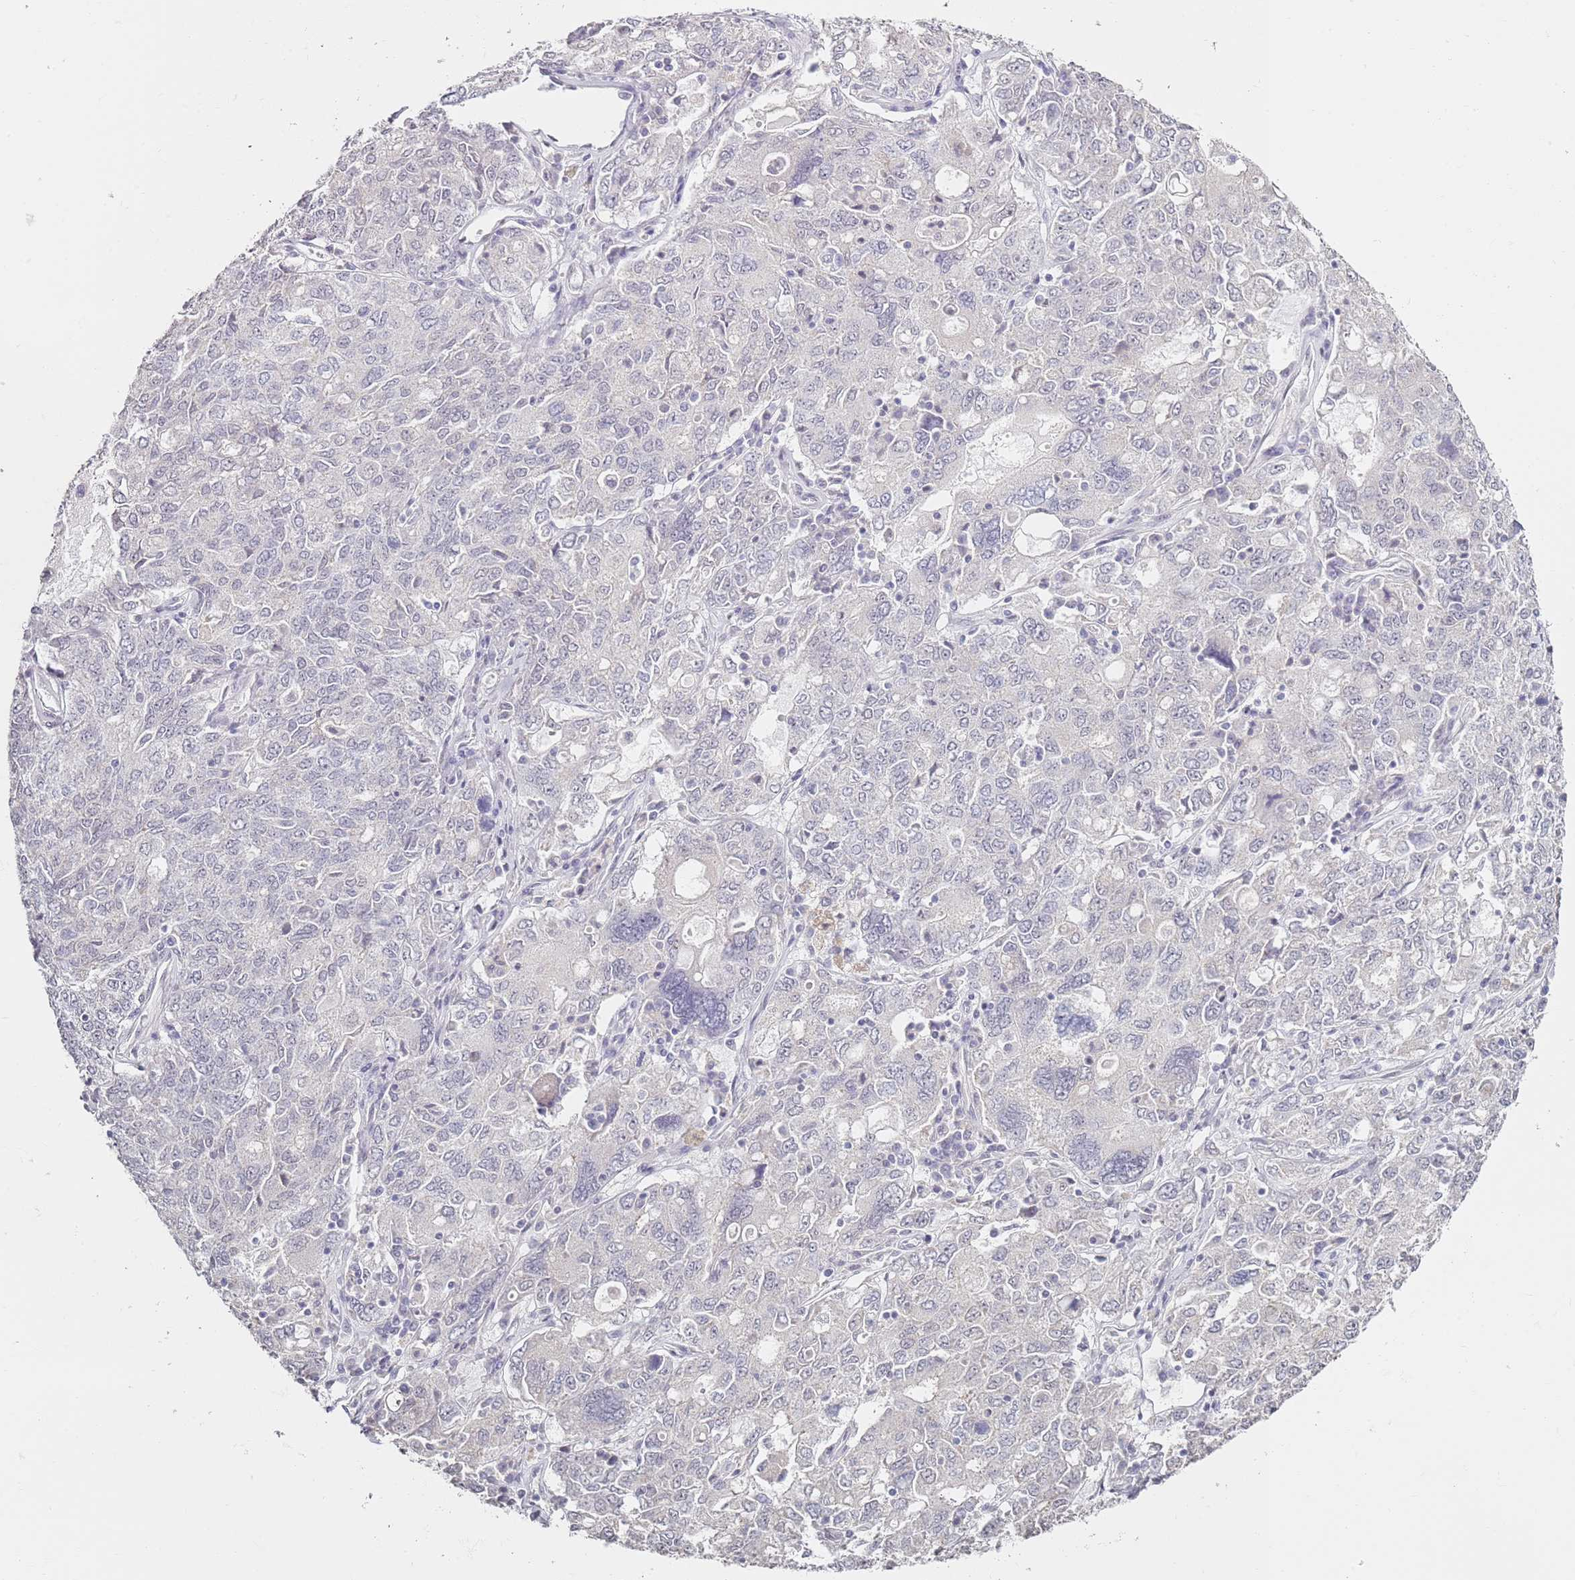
{"staining": {"intensity": "negative", "quantity": "none", "location": "none"}, "tissue": "ovarian cancer", "cell_type": "Tumor cells", "image_type": "cancer", "snomed": [{"axis": "morphology", "description": "Carcinoma, endometroid"}, {"axis": "topography", "description": "Ovary"}], "caption": "This is an immunohistochemistry (IHC) image of human ovarian cancer. There is no positivity in tumor cells.", "gene": "DNAH11", "patient": {"sex": "female", "age": 62}}